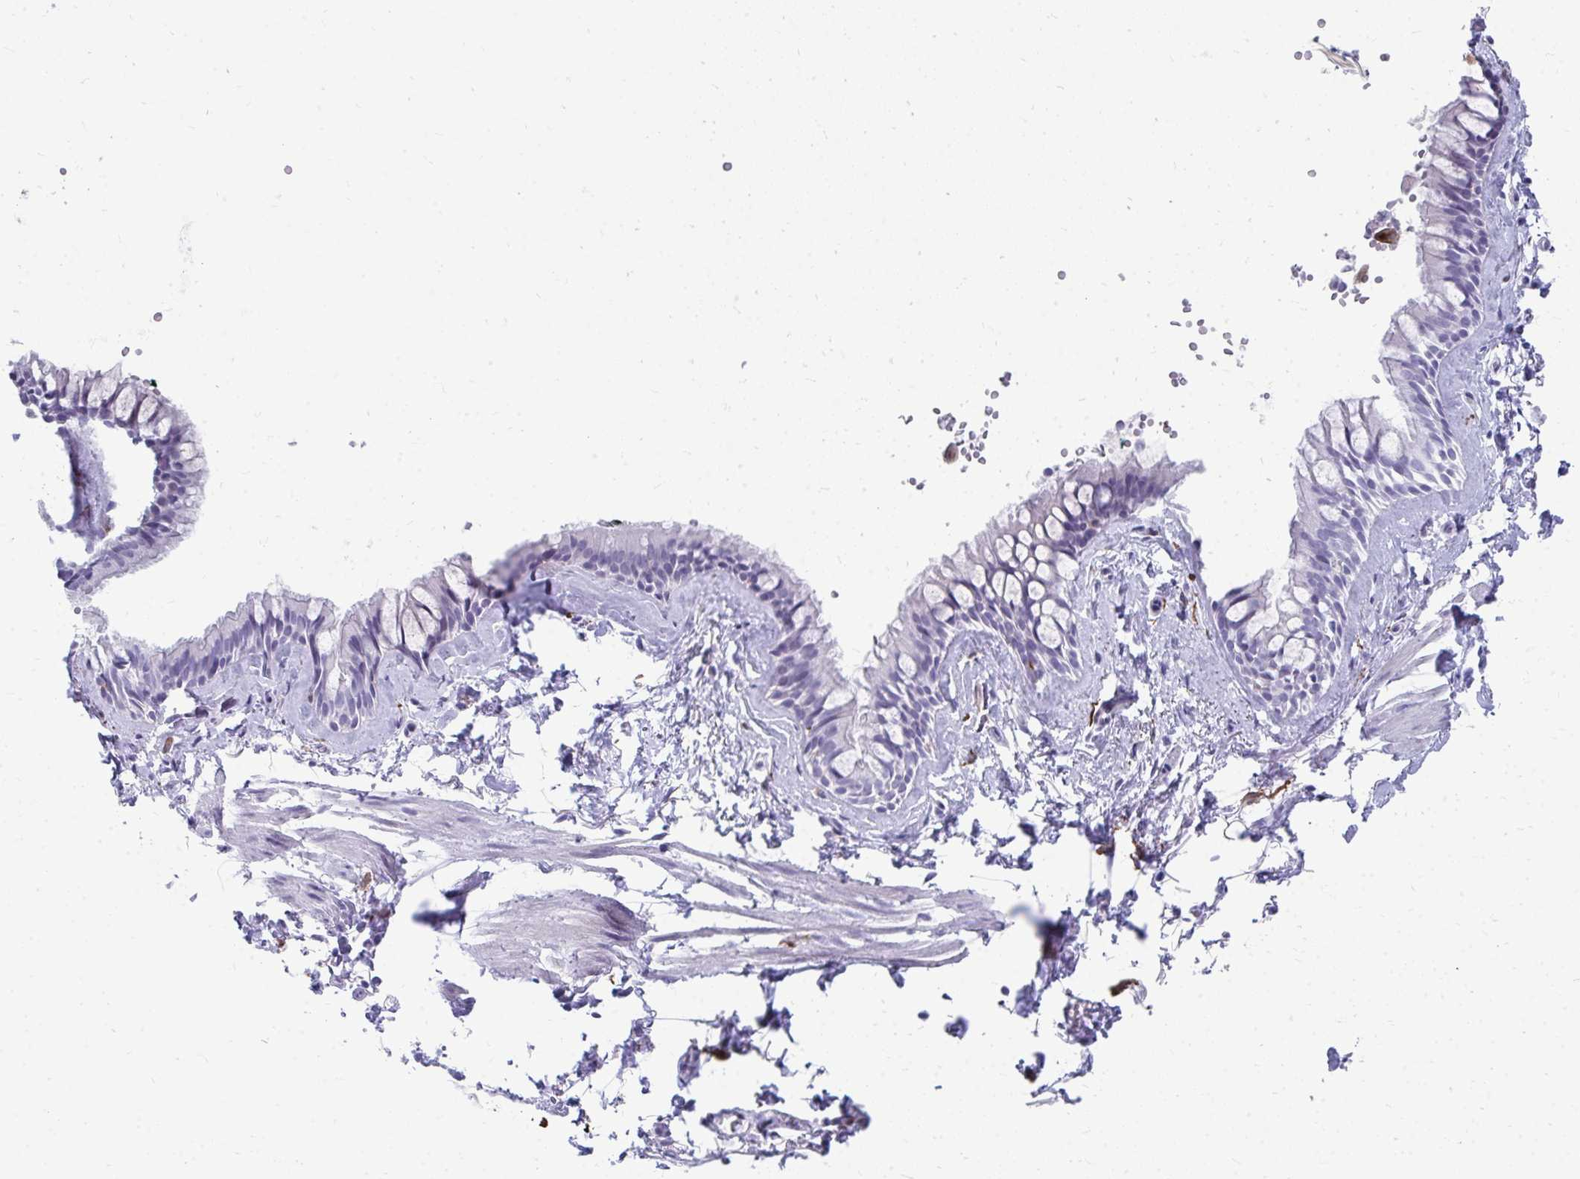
{"staining": {"intensity": "negative", "quantity": "none", "location": "none"}, "tissue": "bronchus", "cell_type": "Respiratory epithelial cells", "image_type": "normal", "snomed": [{"axis": "morphology", "description": "Normal tissue, NOS"}, {"axis": "topography", "description": "Bronchus"}], "caption": "Bronchus stained for a protein using immunohistochemistry (IHC) exhibits no positivity respiratory epithelial cells.", "gene": "CD163", "patient": {"sex": "female", "age": 59}}